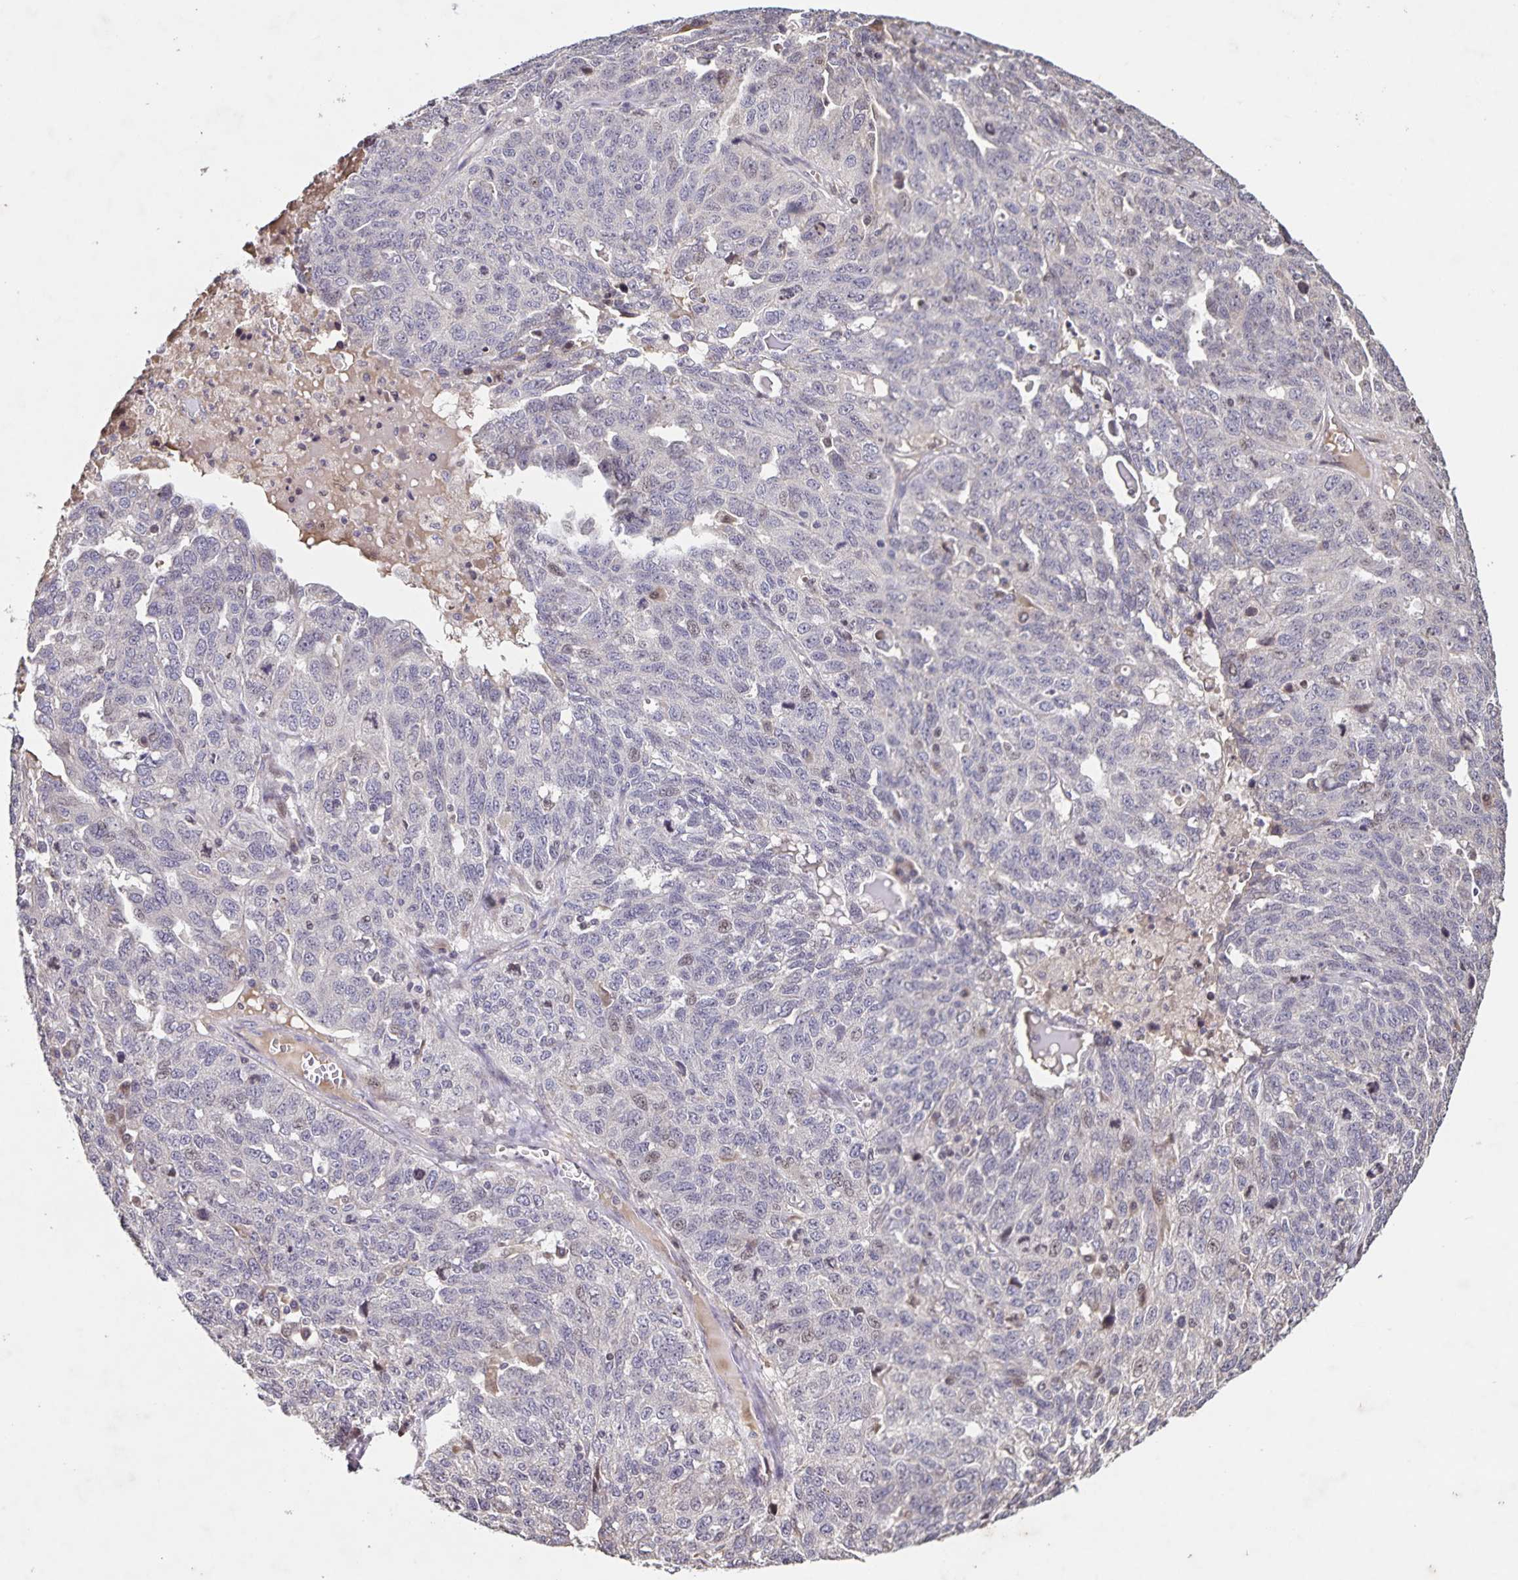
{"staining": {"intensity": "negative", "quantity": "none", "location": "none"}, "tissue": "ovarian cancer", "cell_type": "Tumor cells", "image_type": "cancer", "snomed": [{"axis": "morphology", "description": "Cystadenocarcinoma, serous, NOS"}, {"axis": "topography", "description": "Ovary"}], "caption": "DAB immunohistochemical staining of human ovarian cancer (serous cystadenocarcinoma) exhibits no significant staining in tumor cells.", "gene": "GDF2", "patient": {"sex": "female", "age": 71}}